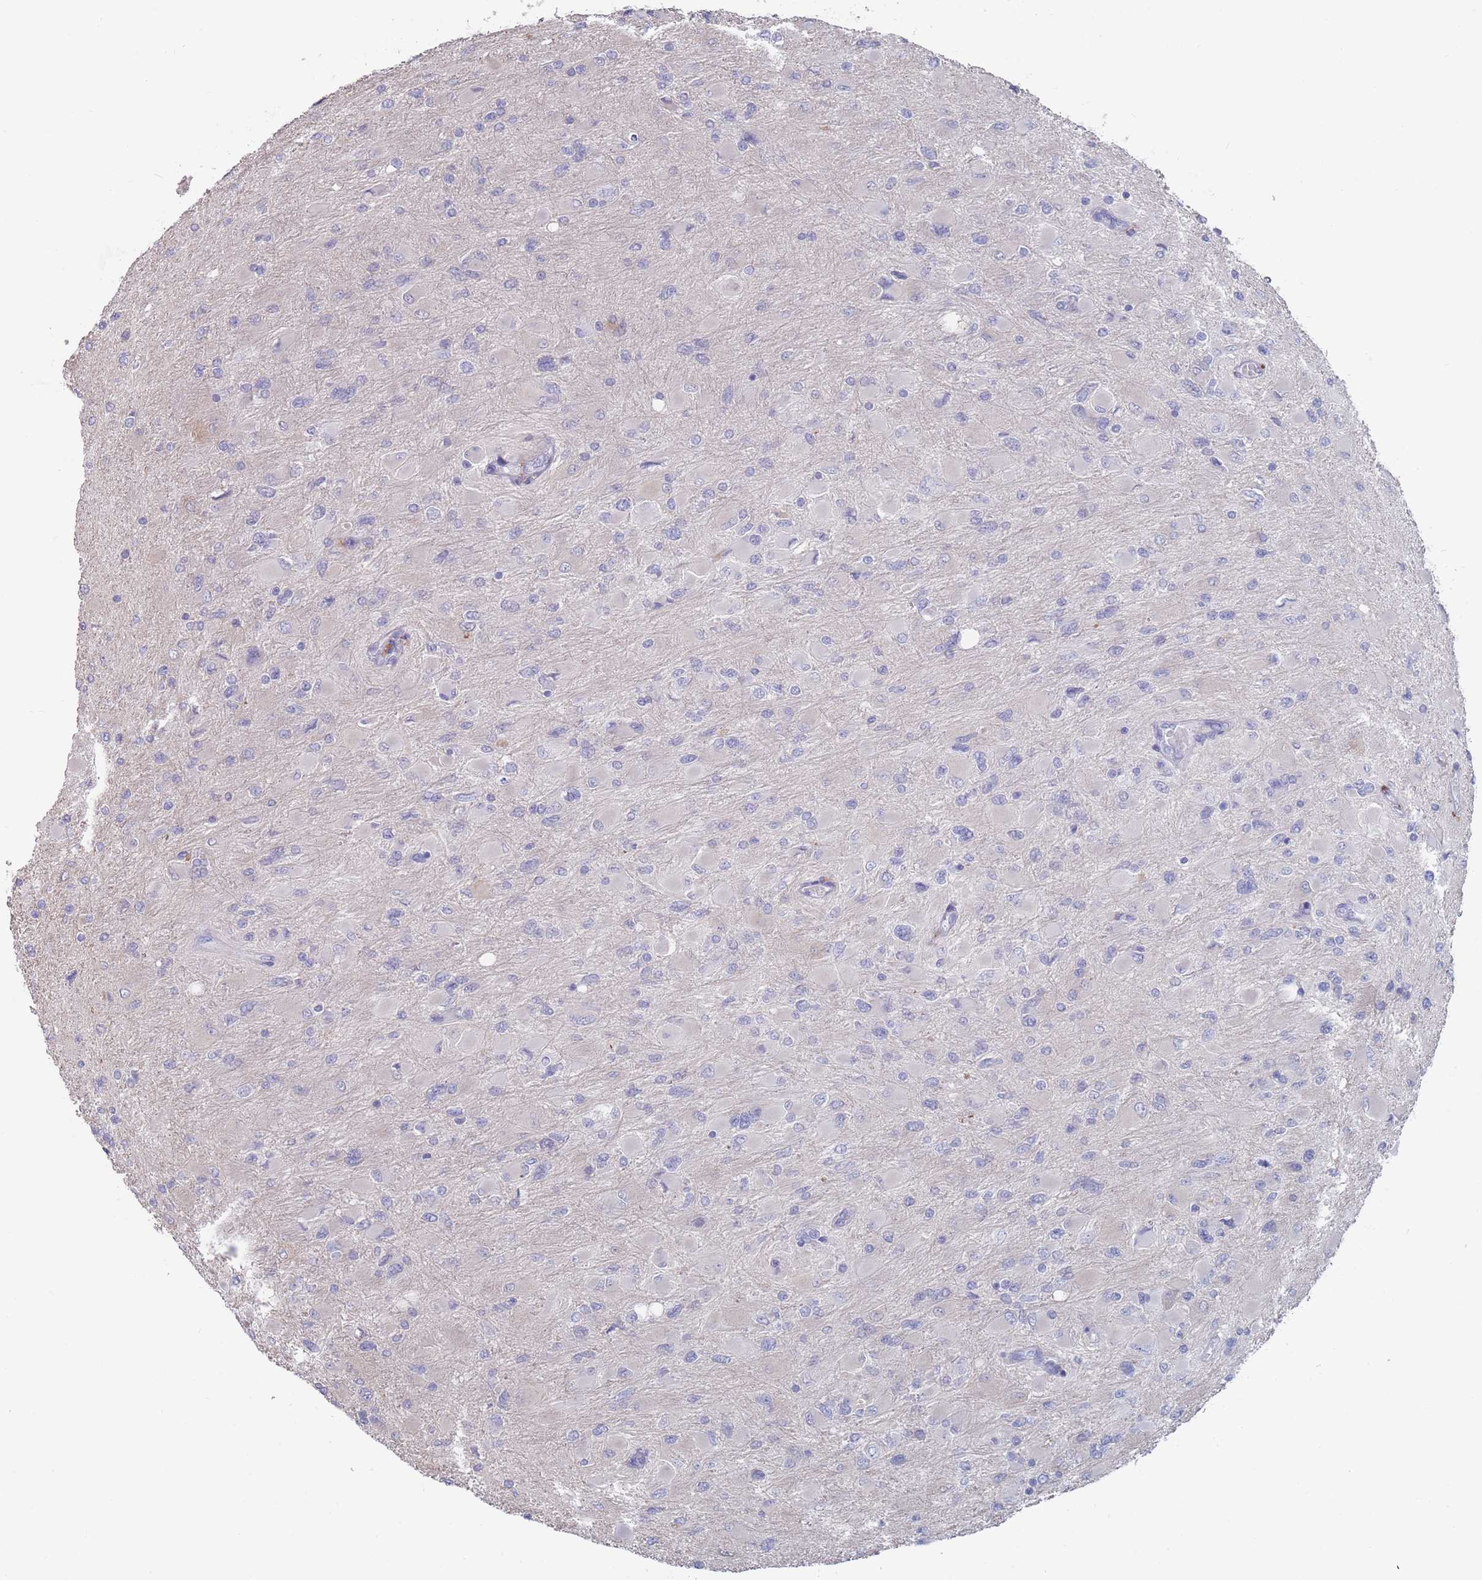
{"staining": {"intensity": "negative", "quantity": "none", "location": "none"}, "tissue": "glioma", "cell_type": "Tumor cells", "image_type": "cancer", "snomed": [{"axis": "morphology", "description": "Glioma, malignant, High grade"}, {"axis": "topography", "description": "Cerebral cortex"}], "caption": "A photomicrograph of human glioma is negative for staining in tumor cells. (Immunohistochemistry (ihc), brightfield microscopy, high magnification).", "gene": "CYP51A1", "patient": {"sex": "female", "age": 36}}